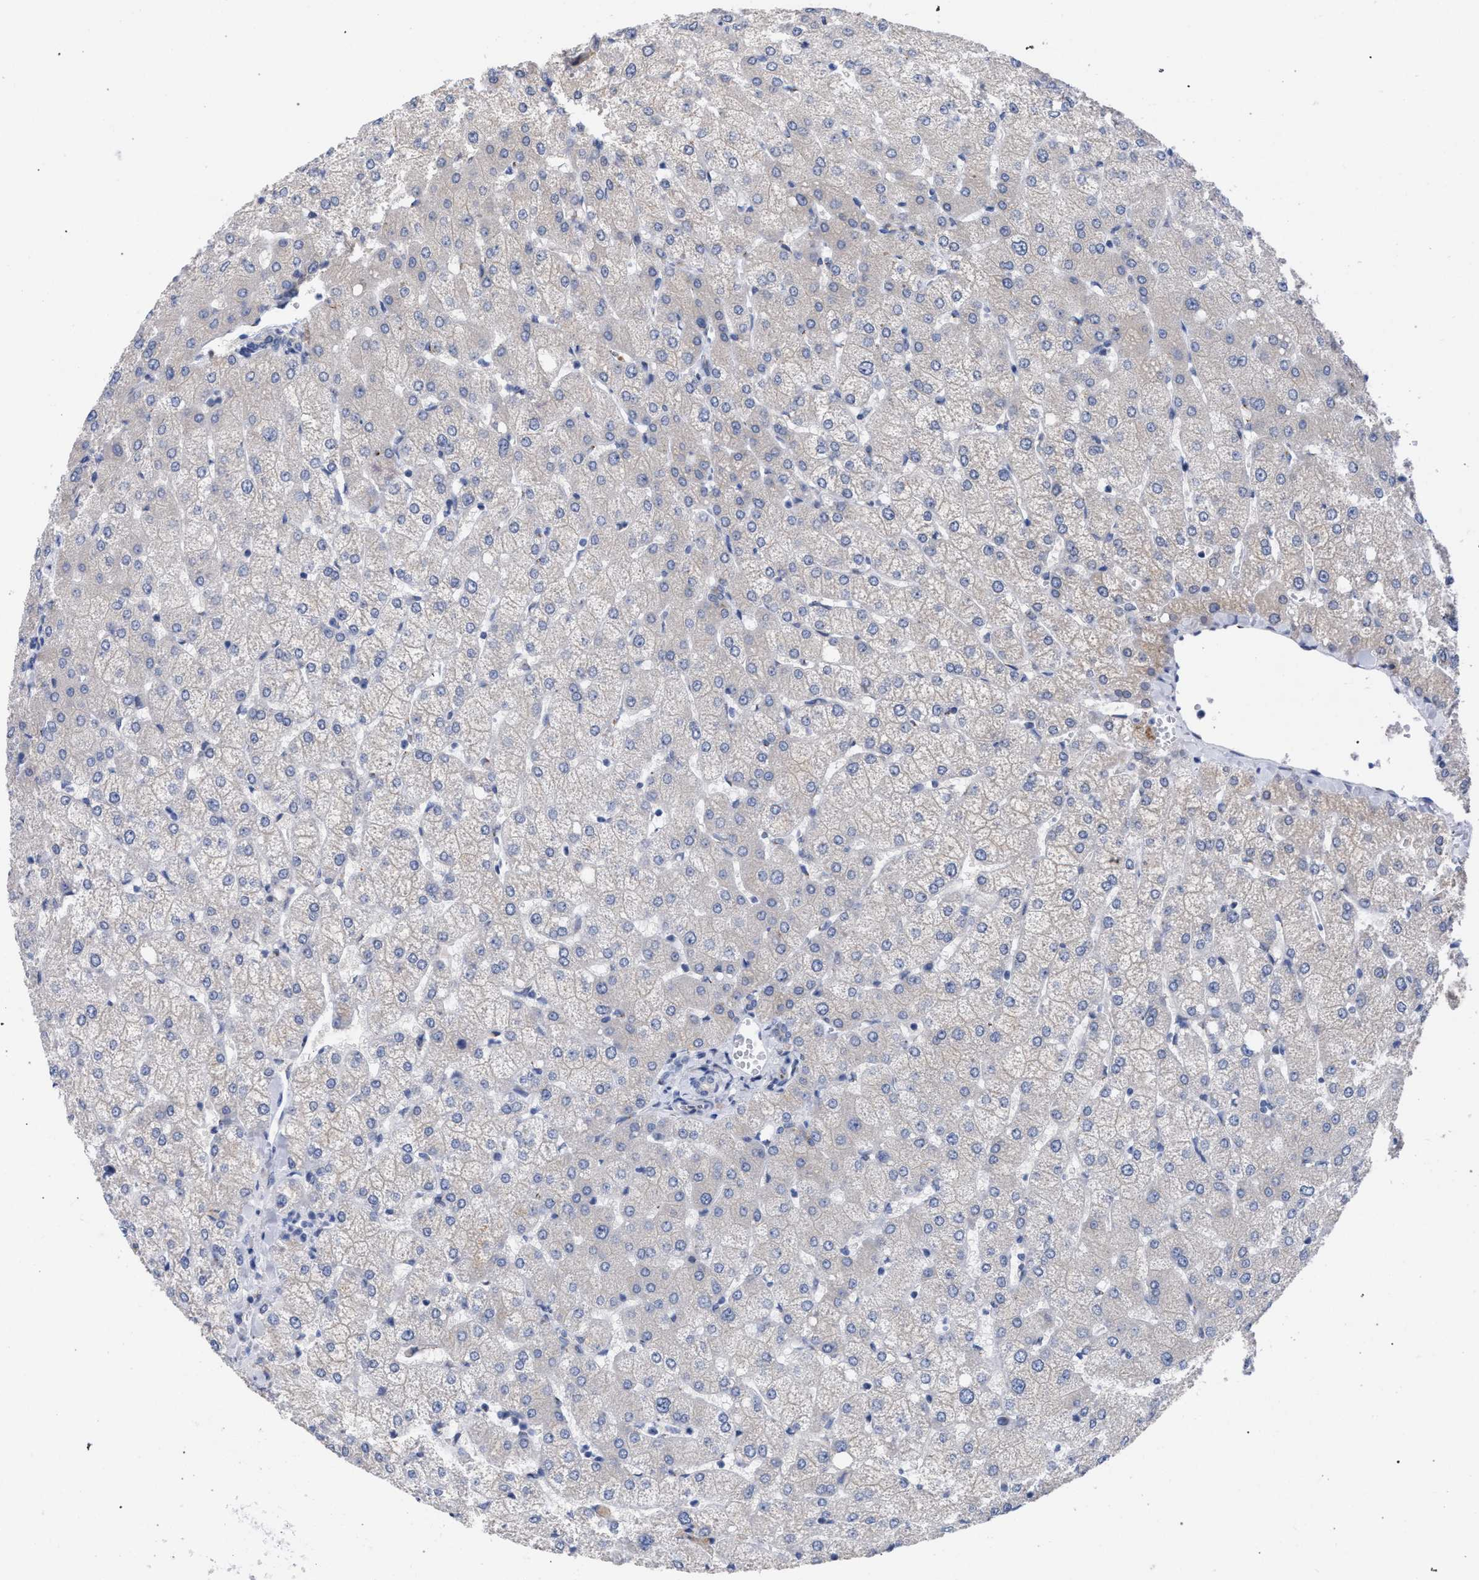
{"staining": {"intensity": "negative", "quantity": "none", "location": "none"}, "tissue": "liver", "cell_type": "Cholangiocytes", "image_type": "normal", "snomed": [{"axis": "morphology", "description": "Normal tissue, NOS"}, {"axis": "topography", "description": "Liver"}], "caption": "An IHC photomicrograph of normal liver is shown. There is no staining in cholangiocytes of liver. (IHC, brightfield microscopy, high magnification).", "gene": "GOLGA2", "patient": {"sex": "female", "age": 54}}